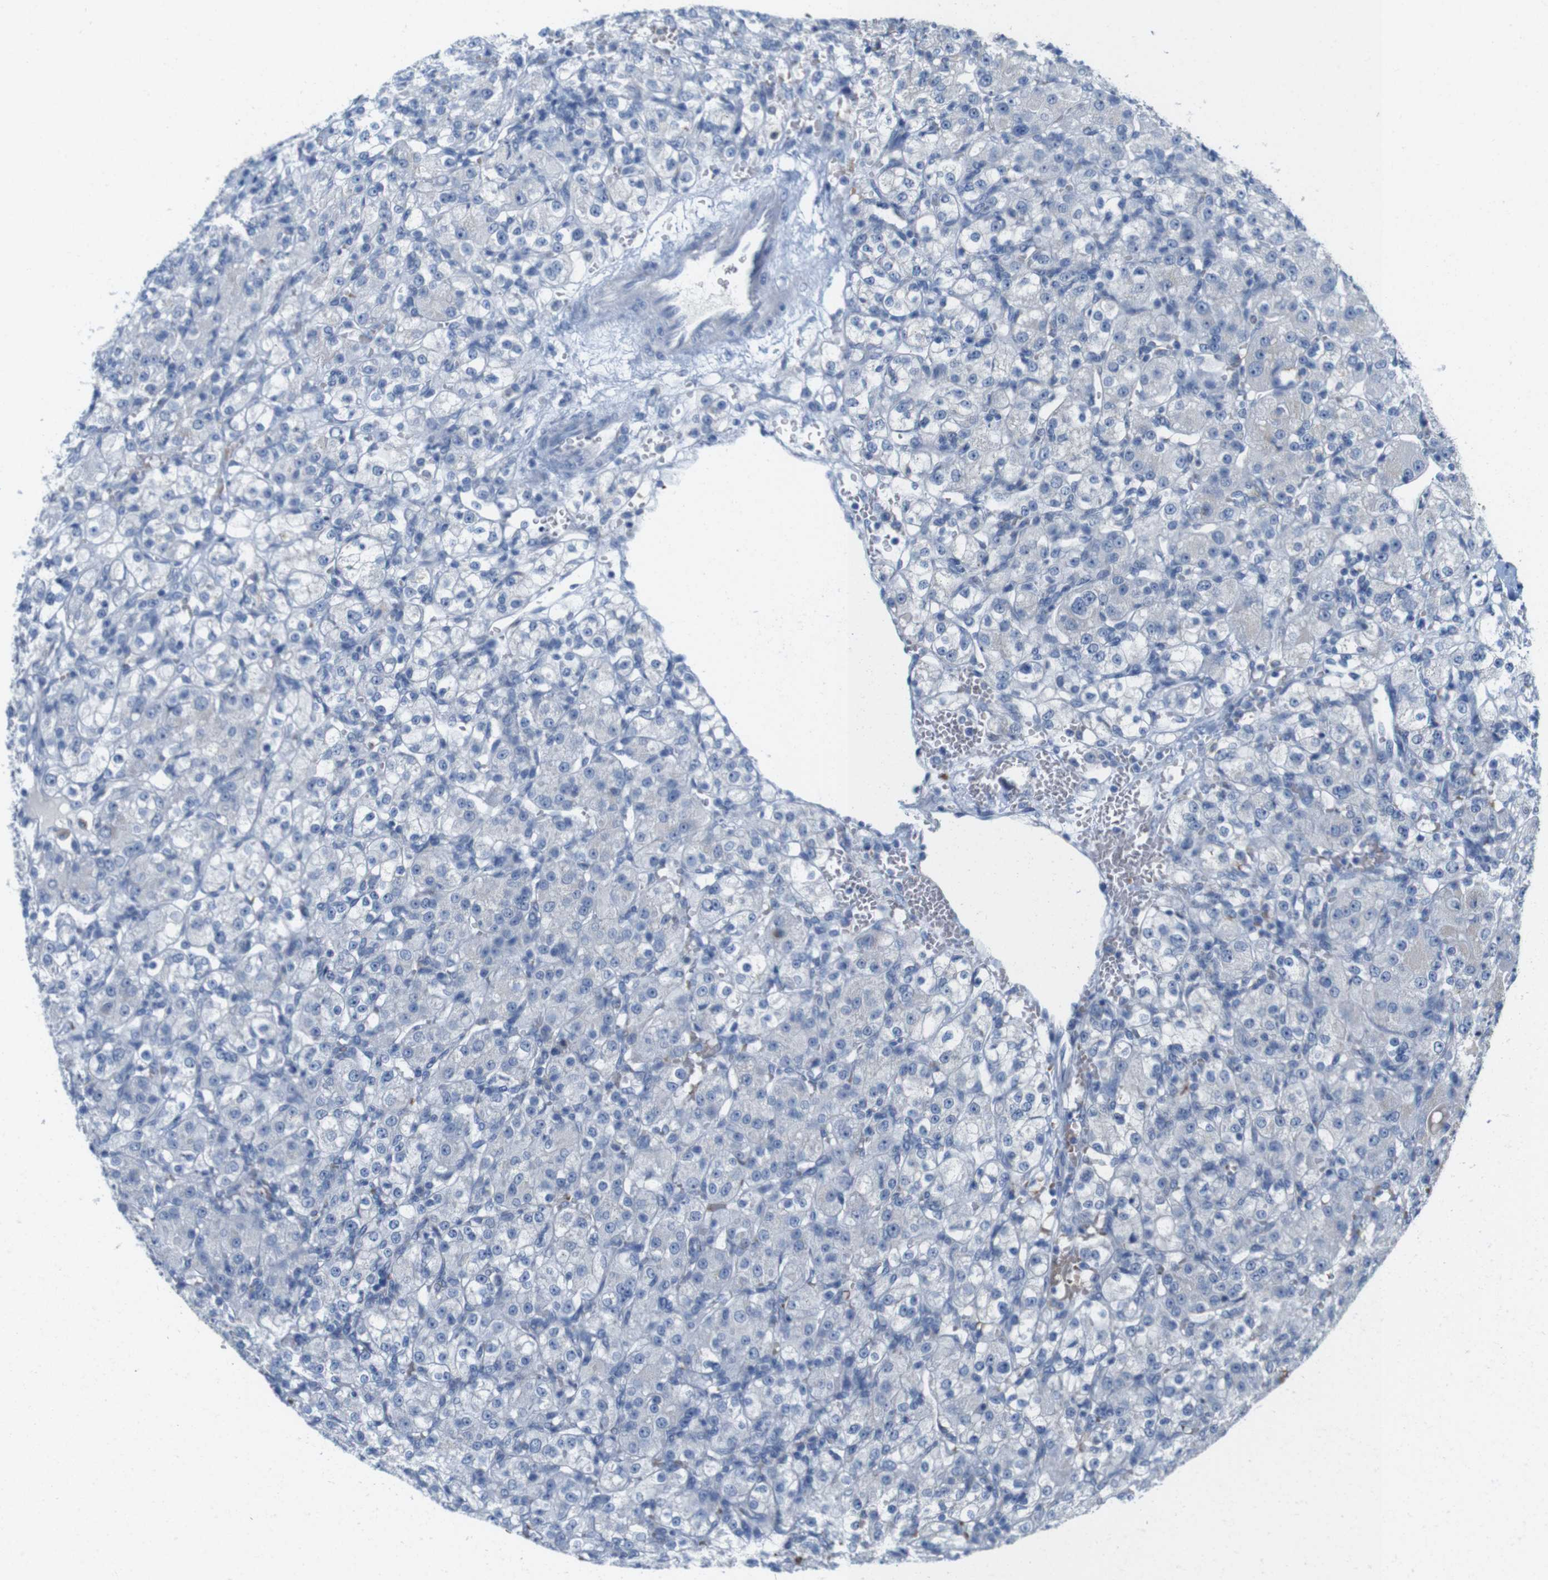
{"staining": {"intensity": "negative", "quantity": "none", "location": "none"}, "tissue": "renal cancer", "cell_type": "Tumor cells", "image_type": "cancer", "snomed": [{"axis": "morphology", "description": "Normal tissue, NOS"}, {"axis": "morphology", "description": "Adenocarcinoma, NOS"}, {"axis": "topography", "description": "Kidney"}], "caption": "A histopathology image of renal cancer stained for a protein shows no brown staining in tumor cells.", "gene": "IGSF8", "patient": {"sex": "male", "age": 61}}